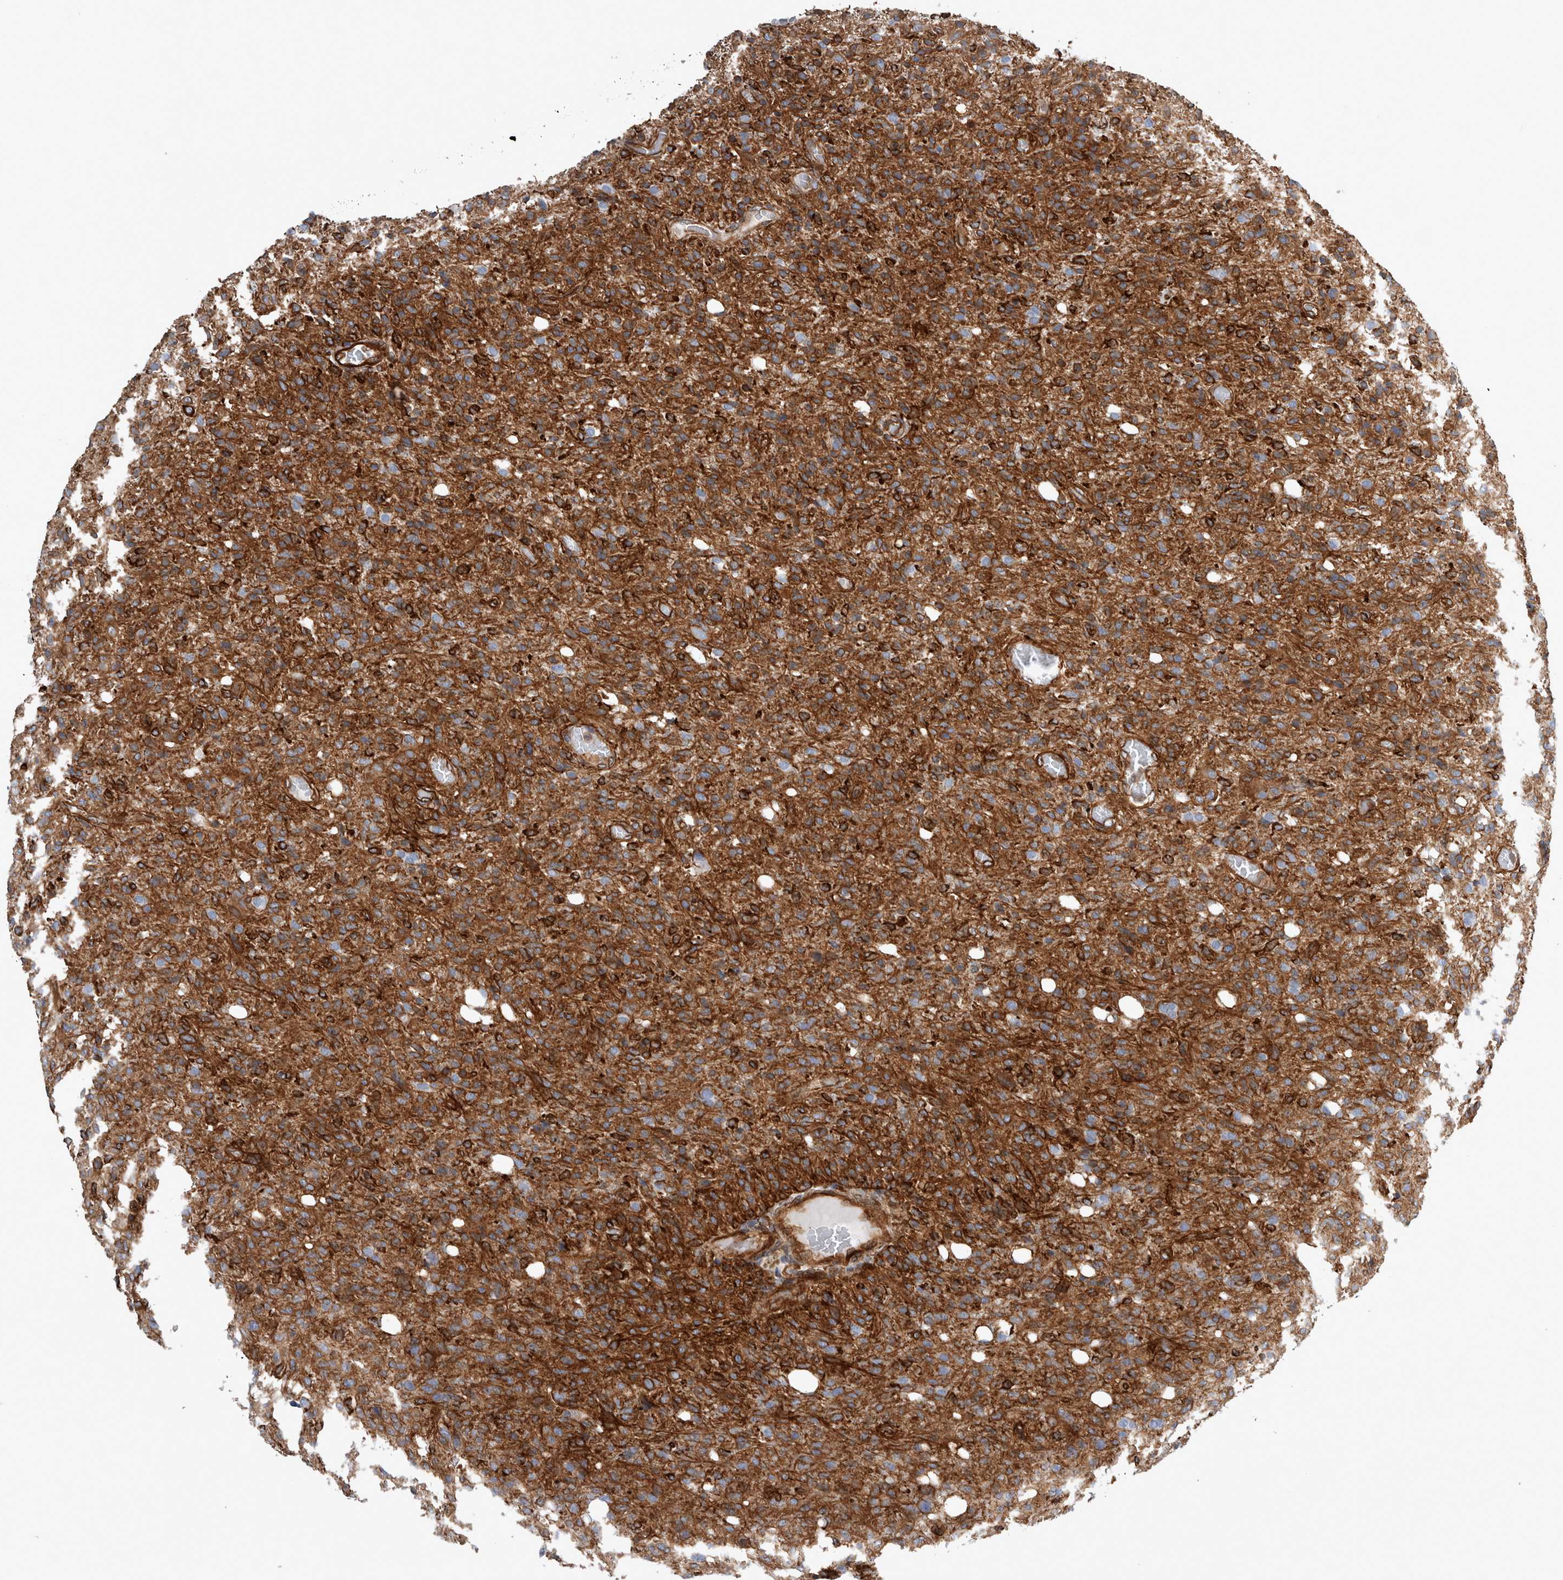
{"staining": {"intensity": "strong", "quantity": ">75%", "location": "cytoplasmic/membranous"}, "tissue": "glioma", "cell_type": "Tumor cells", "image_type": "cancer", "snomed": [{"axis": "morphology", "description": "Glioma, malignant, High grade"}, {"axis": "topography", "description": "Brain"}], "caption": "High-magnification brightfield microscopy of glioma stained with DAB (3,3'-diaminobenzidine) (brown) and counterstained with hematoxylin (blue). tumor cells exhibit strong cytoplasmic/membranous staining is appreciated in approximately>75% of cells. (Brightfield microscopy of DAB IHC at high magnification).", "gene": "PLEC", "patient": {"sex": "female", "age": 57}}